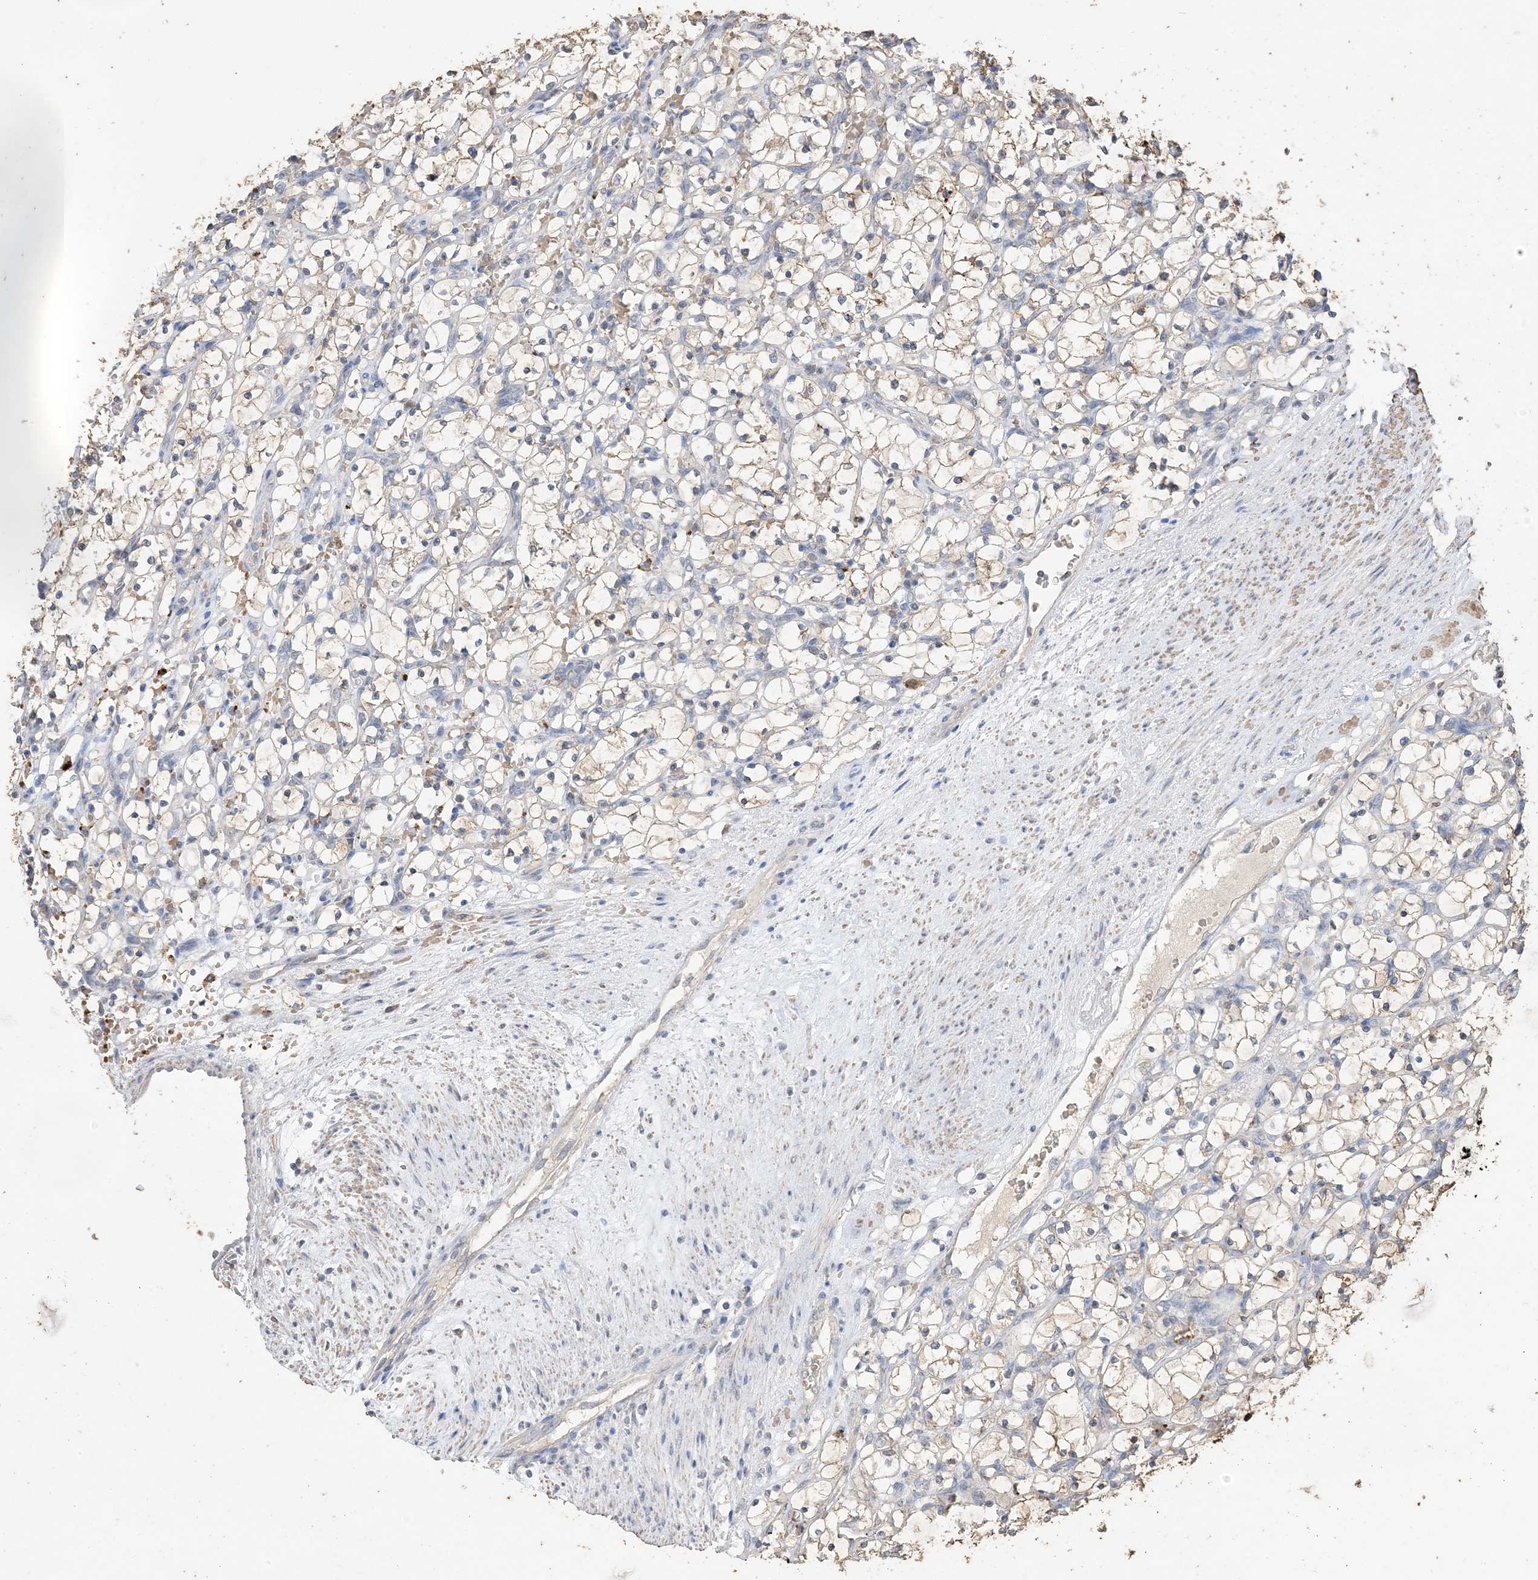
{"staining": {"intensity": "weak", "quantity": "<25%", "location": "cytoplasmic/membranous"}, "tissue": "renal cancer", "cell_type": "Tumor cells", "image_type": "cancer", "snomed": [{"axis": "morphology", "description": "Adenocarcinoma, NOS"}, {"axis": "topography", "description": "Kidney"}], "caption": "Immunohistochemical staining of human renal cancer displays no significant positivity in tumor cells. (DAB (3,3'-diaminobenzidine) immunohistochemistry (IHC) with hematoxylin counter stain).", "gene": "HPS4", "patient": {"sex": "female", "age": 69}}